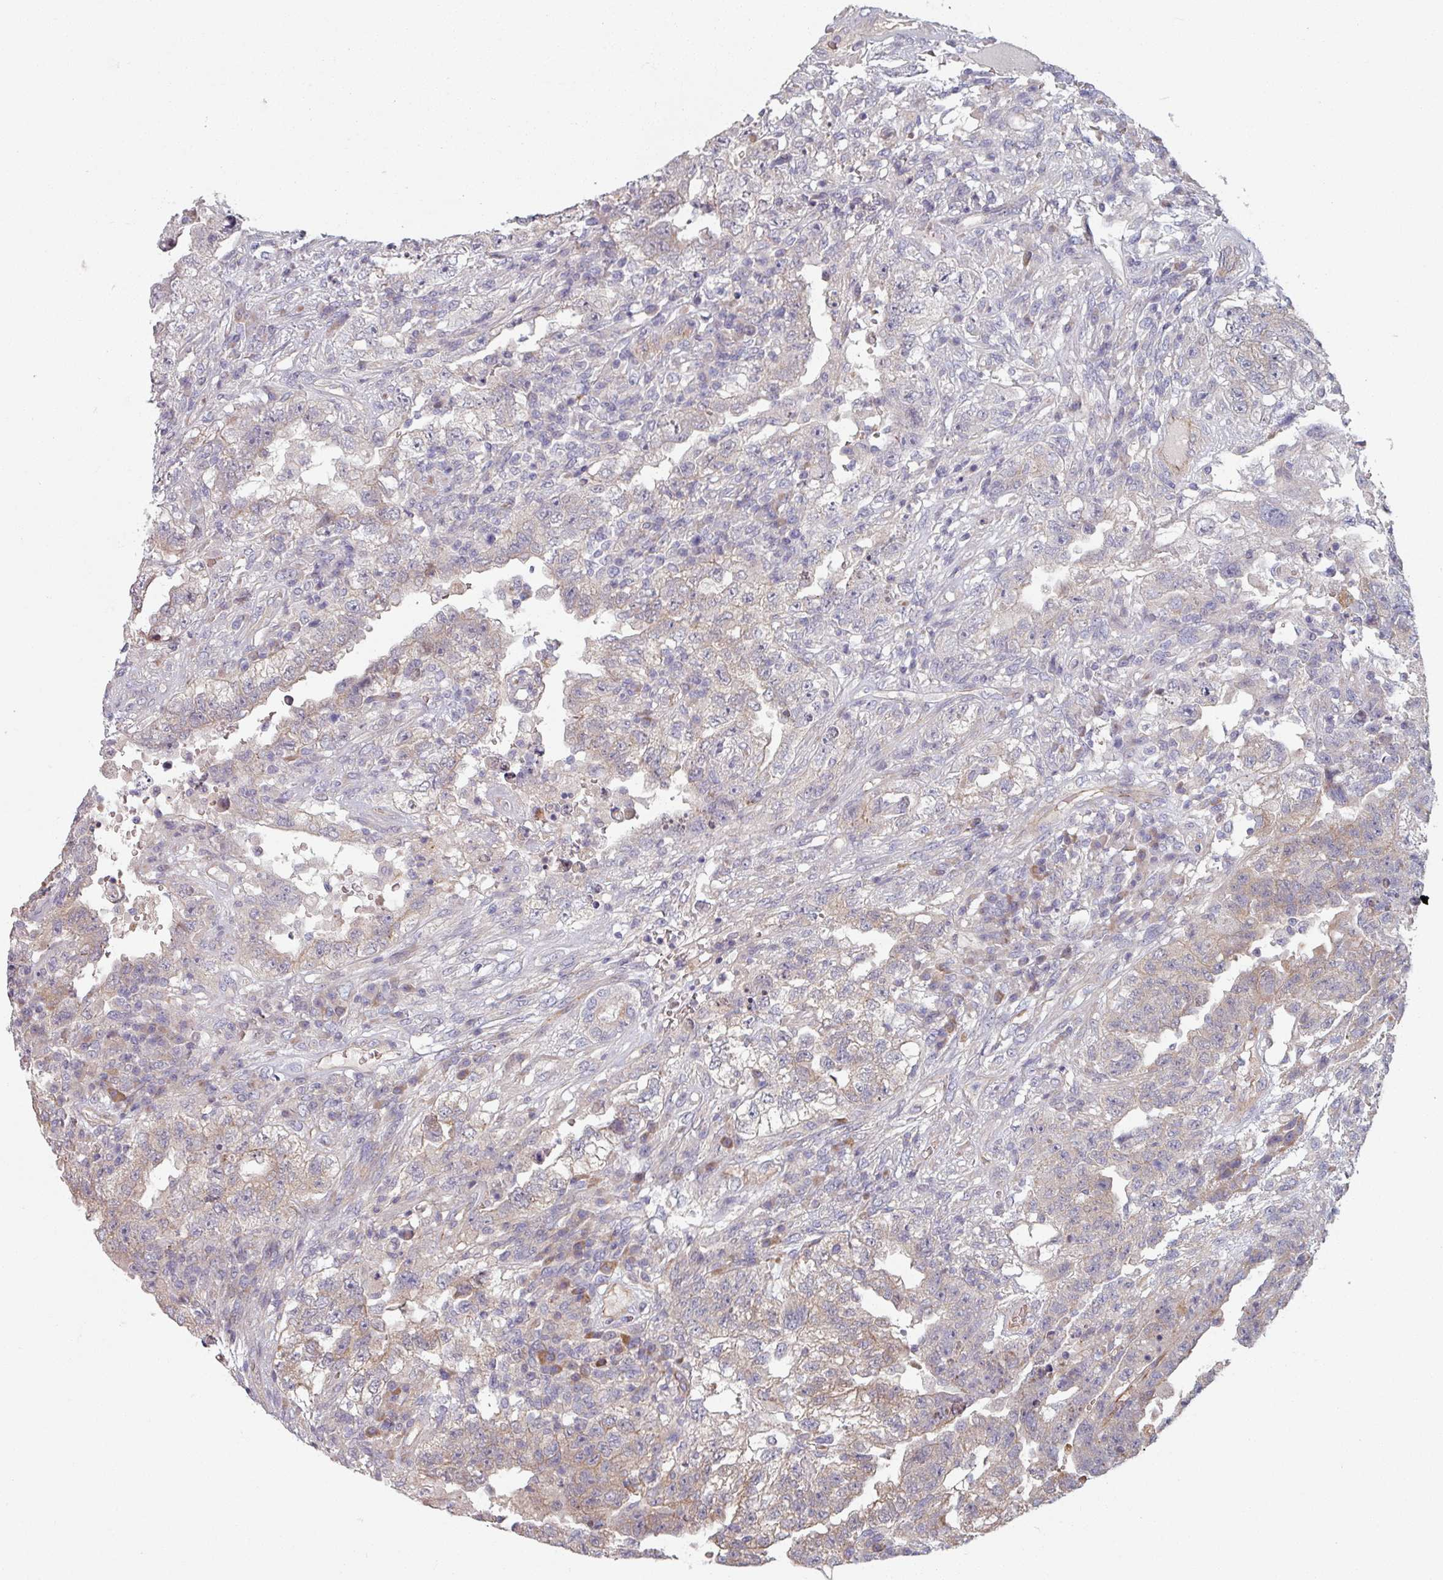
{"staining": {"intensity": "negative", "quantity": "none", "location": "none"}, "tissue": "testis cancer", "cell_type": "Tumor cells", "image_type": "cancer", "snomed": [{"axis": "morphology", "description": "Carcinoma, Embryonal, NOS"}, {"axis": "topography", "description": "Testis"}], "caption": "The image reveals no significant expression in tumor cells of testis embryonal carcinoma.", "gene": "C4BPB", "patient": {"sex": "male", "age": 26}}